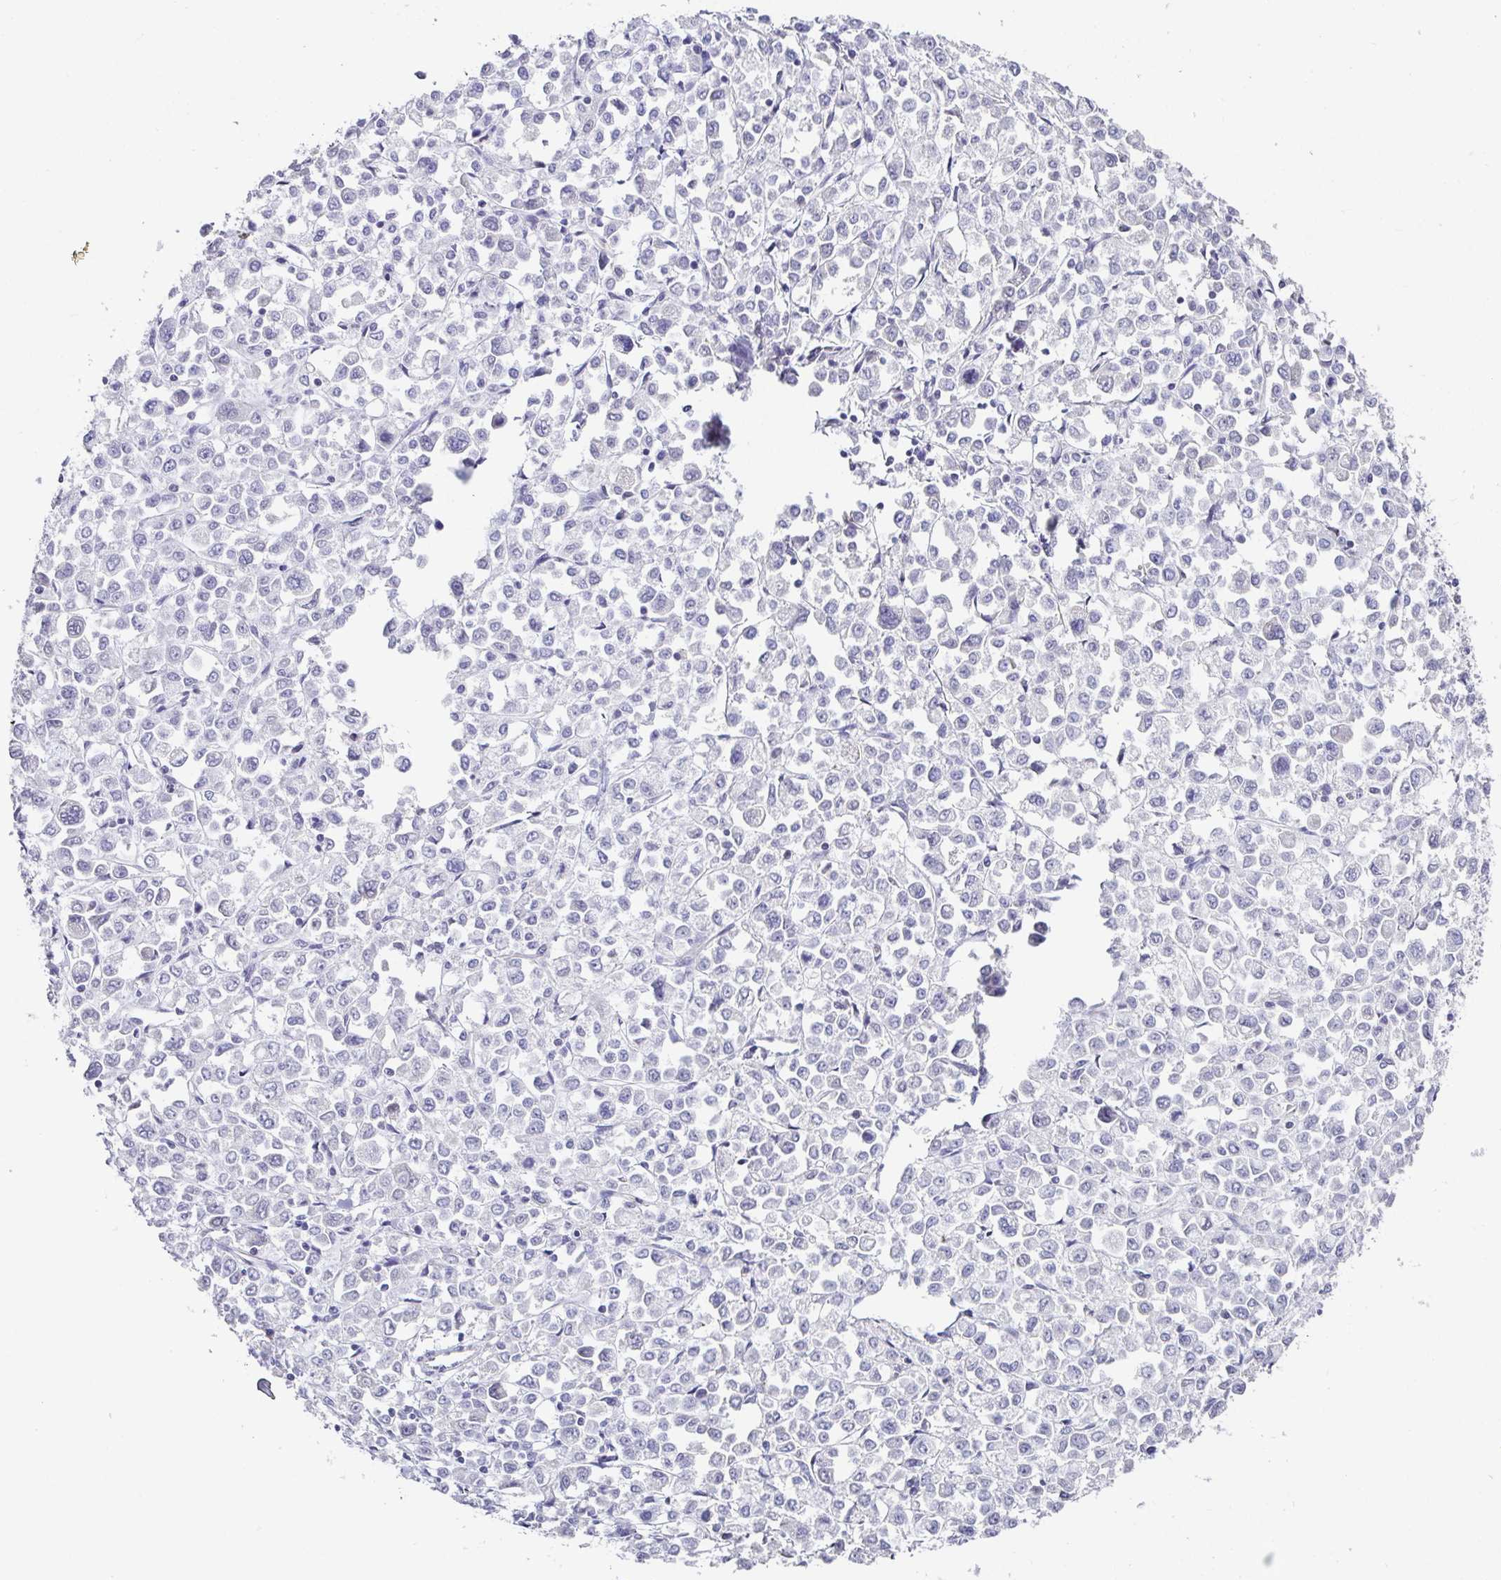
{"staining": {"intensity": "negative", "quantity": "none", "location": "none"}, "tissue": "stomach cancer", "cell_type": "Tumor cells", "image_type": "cancer", "snomed": [{"axis": "morphology", "description": "Adenocarcinoma, NOS"}, {"axis": "topography", "description": "Stomach, upper"}], "caption": "An image of human stomach cancer is negative for staining in tumor cells.", "gene": "PIWIL3", "patient": {"sex": "male", "age": 70}}